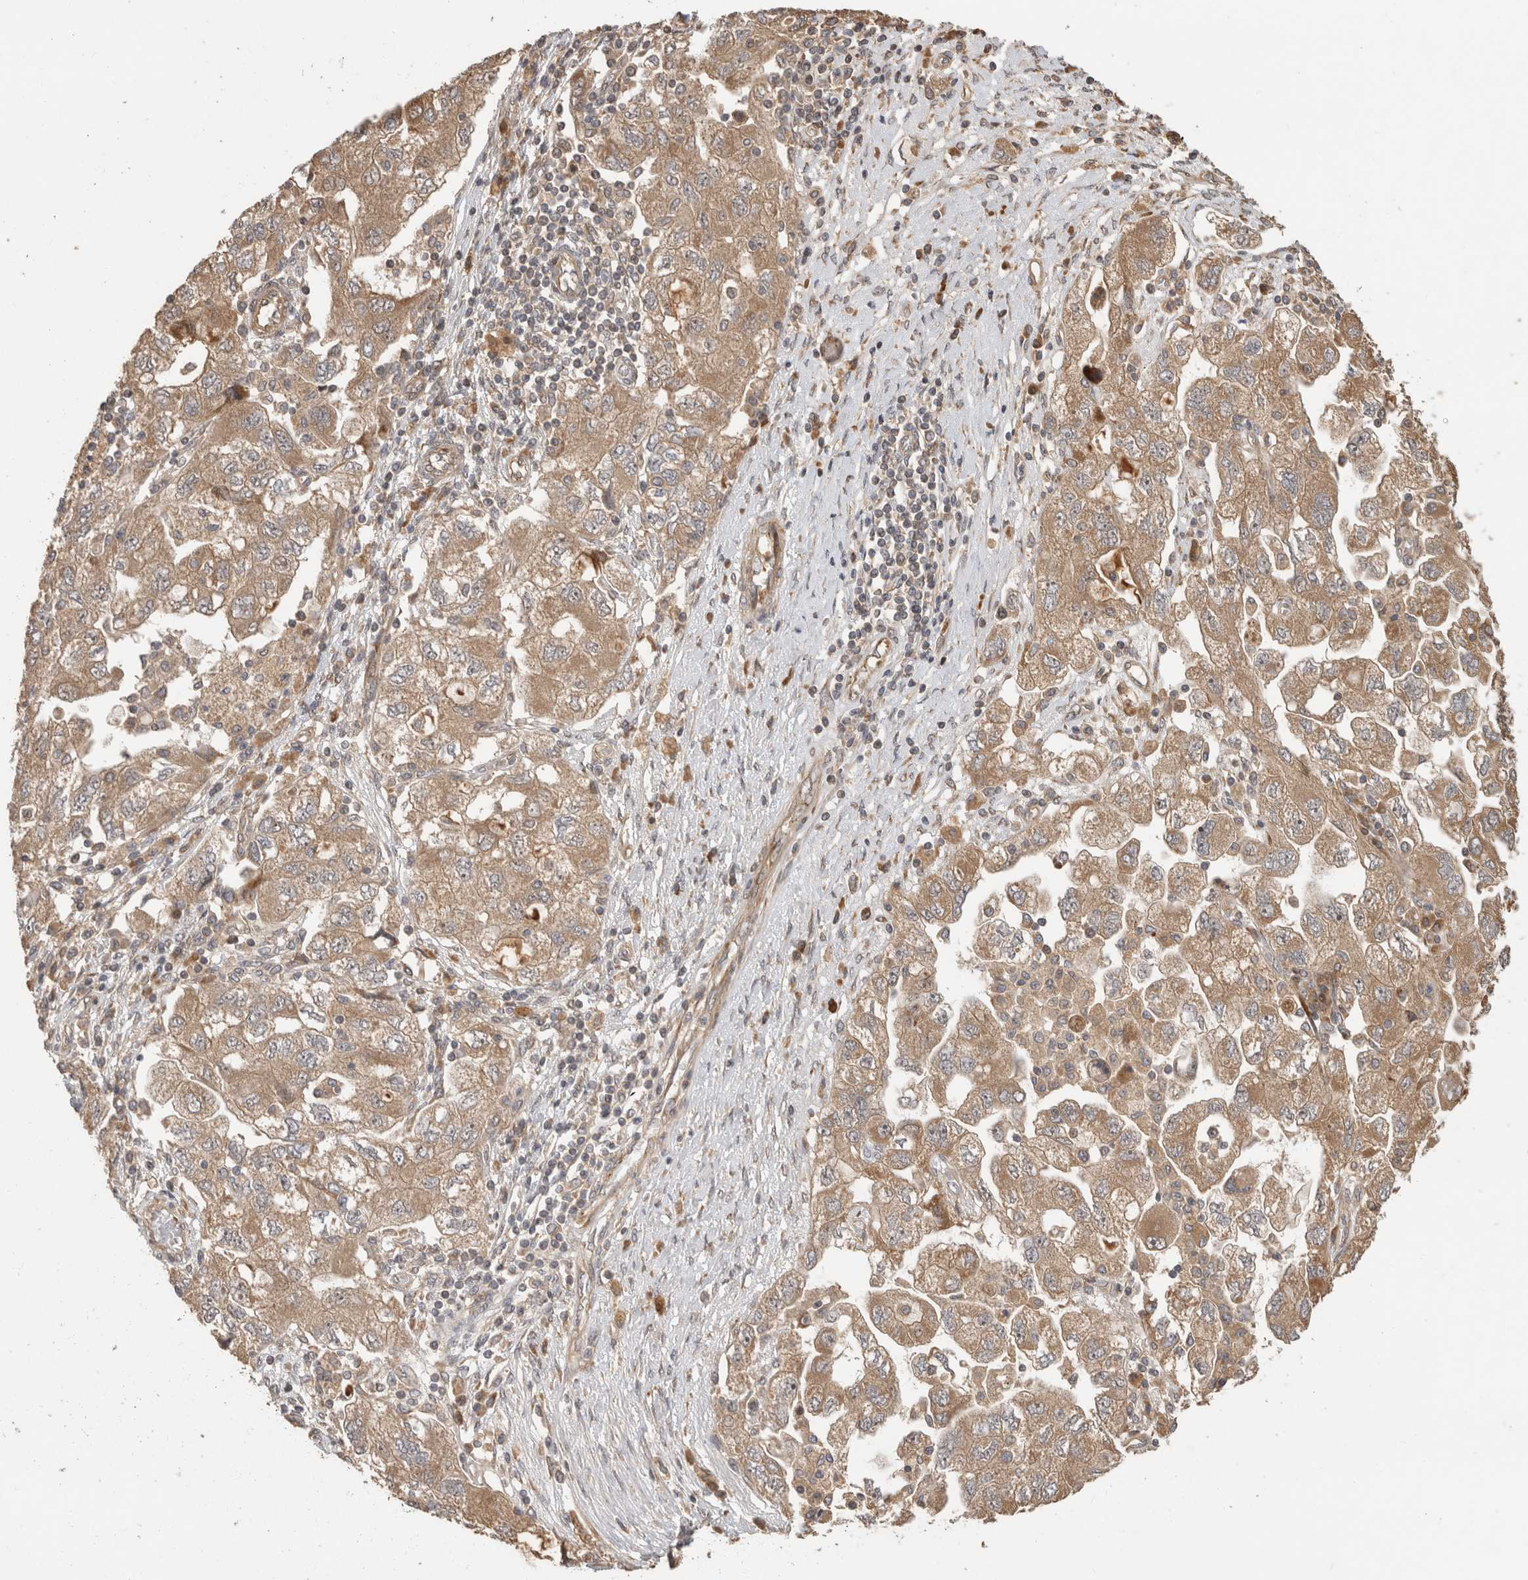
{"staining": {"intensity": "moderate", "quantity": ">75%", "location": "cytoplasmic/membranous"}, "tissue": "ovarian cancer", "cell_type": "Tumor cells", "image_type": "cancer", "snomed": [{"axis": "morphology", "description": "Carcinoma, NOS"}, {"axis": "morphology", "description": "Cystadenocarcinoma, serous, NOS"}, {"axis": "topography", "description": "Ovary"}], "caption": "Serous cystadenocarcinoma (ovarian) was stained to show a protein in brown. There is medium levels of moderate cytoplasmic/membranous expression in about >75% of tumor cells. (DAB (3,3'-diaminobenzidine) IHC, brown staining for protein, blue staining for nuclei).", "gene": "PCDHB15", "patient": {"sex": "female", "age": 69}}